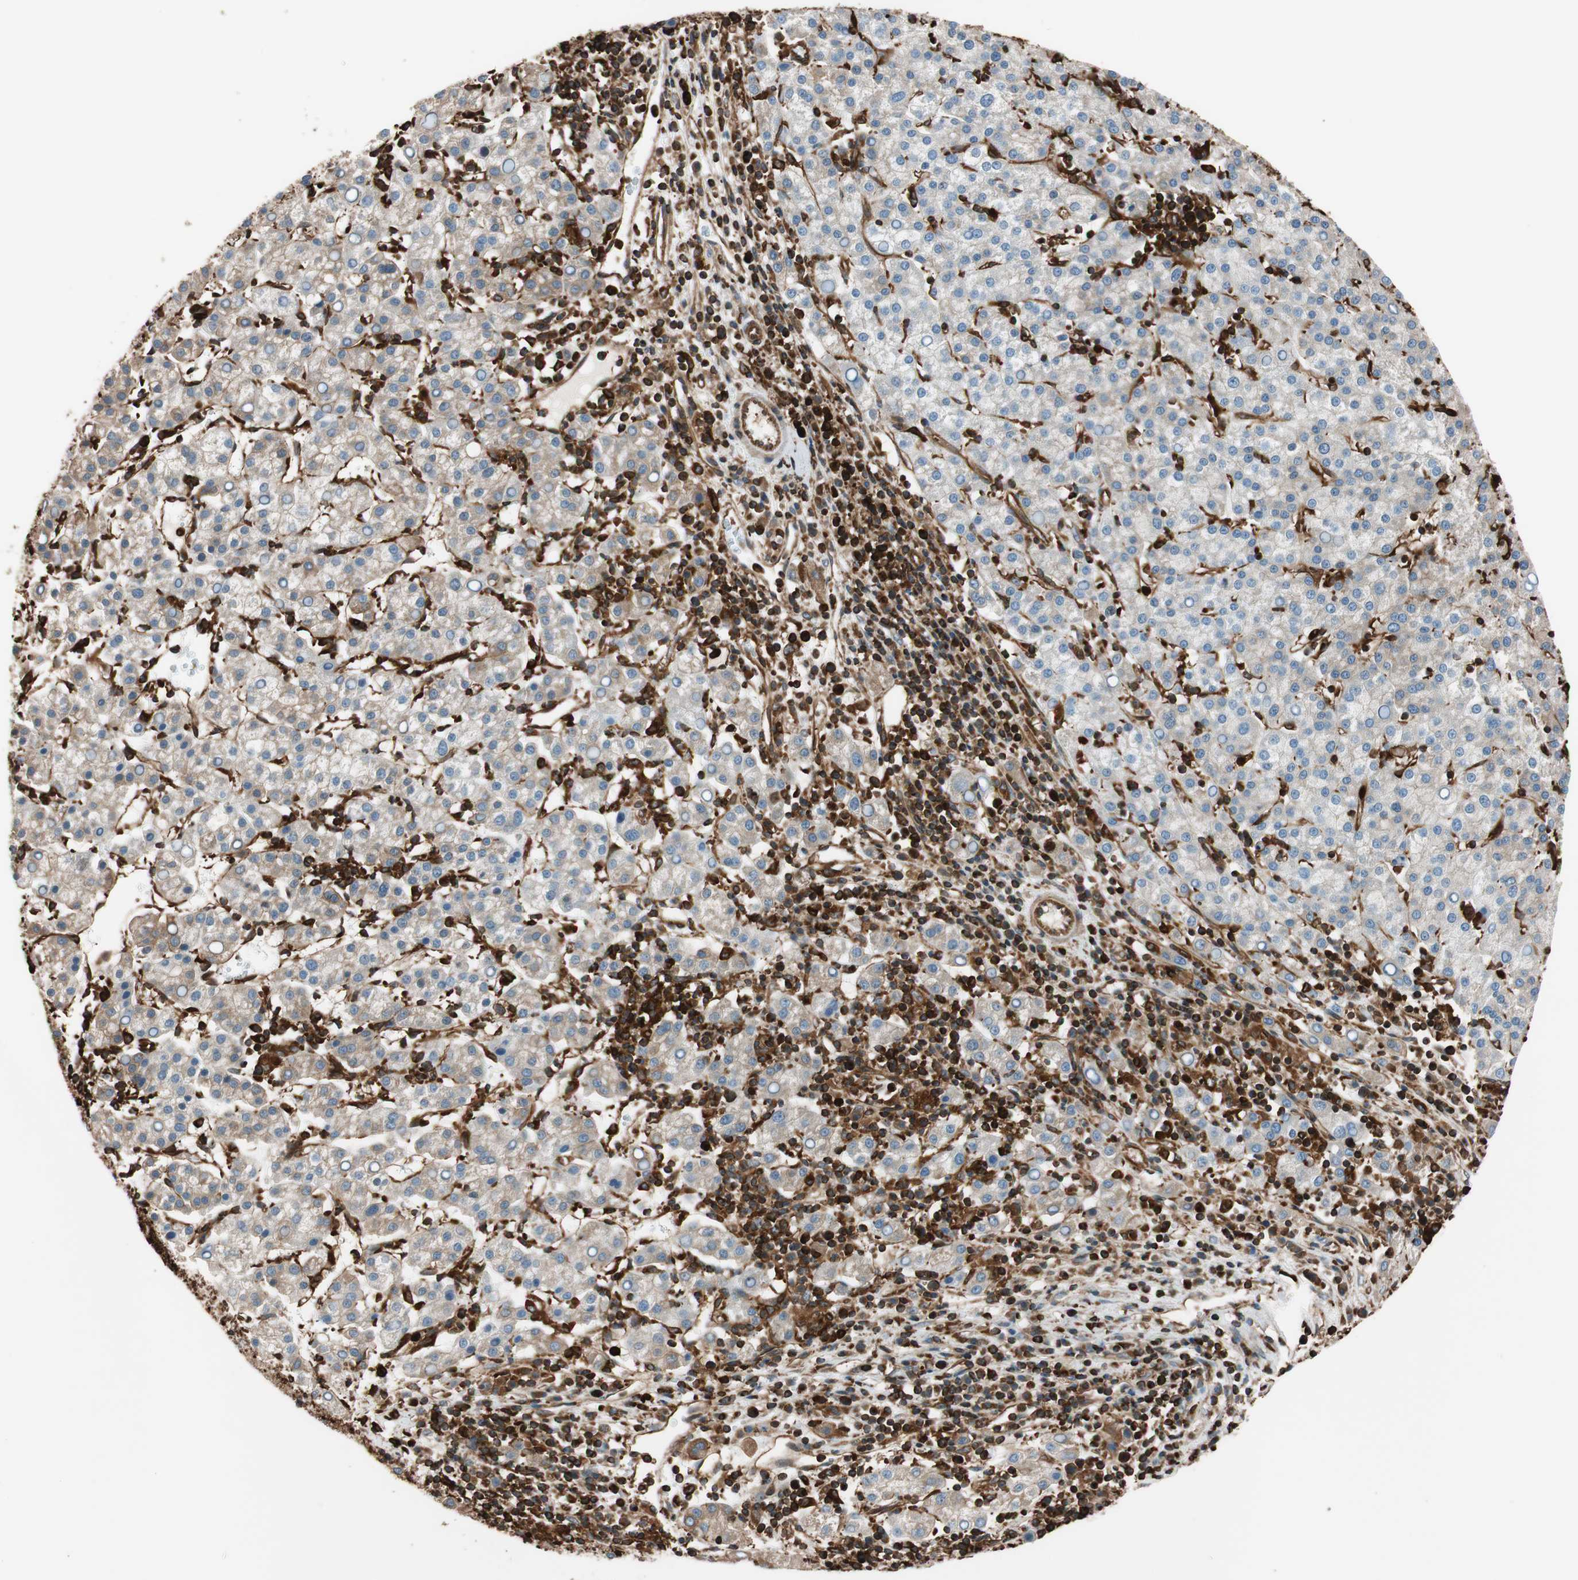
{"staining": {"intensity": "moderate", "quantity": ">75%", "location": "cytoplasmic/membranous"}, "tissue": "liver cancer", "cell_type": "Tumor cells", "image_type": "cancer", "snomed": [{"axis": "morphology", "description": "Carcinoma, Hepatocellular, NOS"}, {"axis": "topography", "description": "Liver"}], "caption": "The immunohistochemical stain labels moderate cytoplasmic/membranous expression in tumor cells of liver hepatocellular carcinoma tissue. (IHC, brightfield microscopy, high magnification).", "gene": "VASP", "patient": {"sex": "female", "age": 58}}